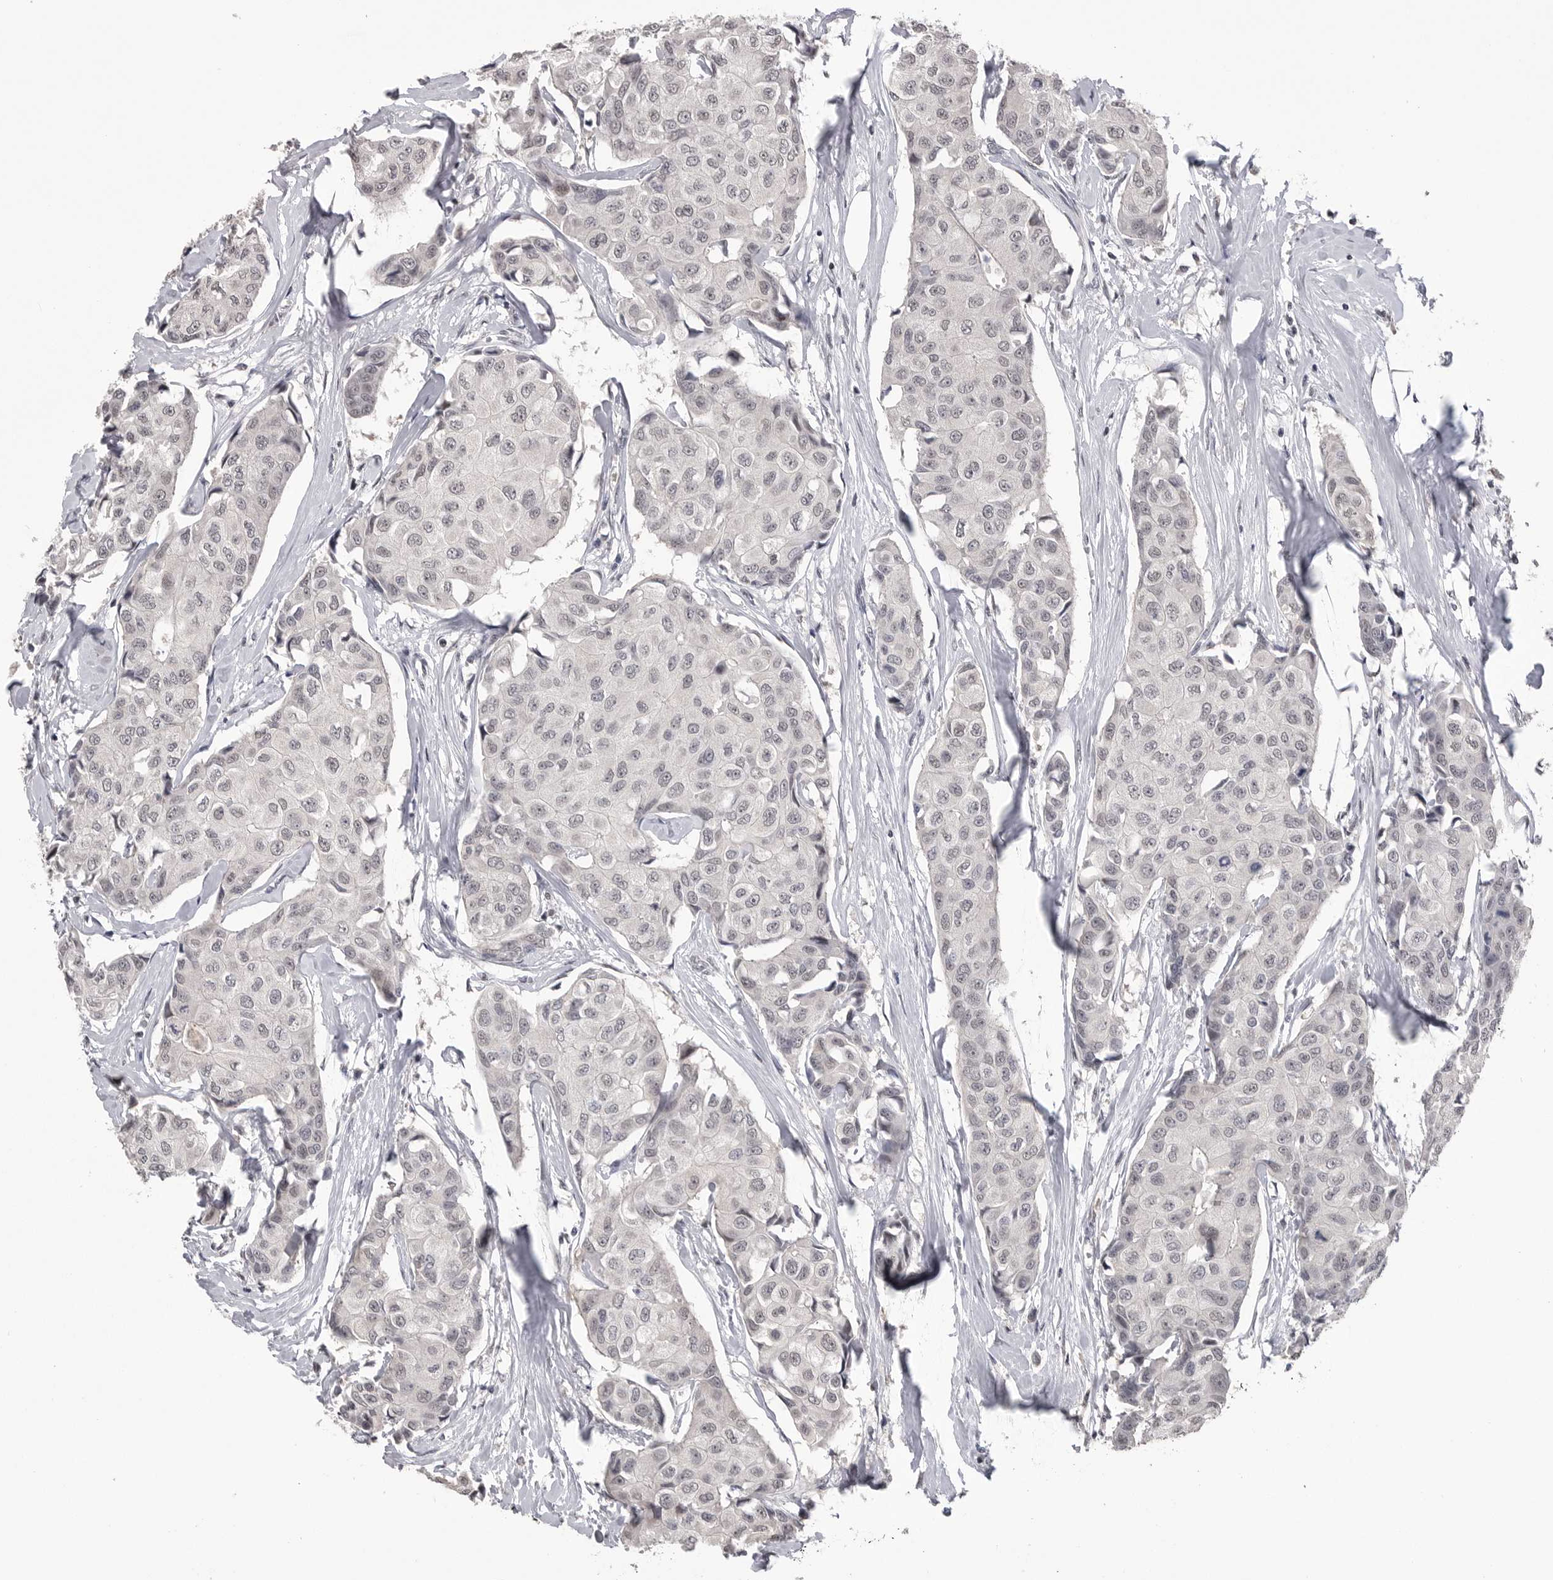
{"staining": {"intensity": "negative", "quantity": "none", "location": "none"}, "tissue": "breast cancer", "cell_type": "Tumor cells", "image_type": "cancer", "snomed": [{"axis": "morphology", "description": "Duct carcinoma"}, {"axis": "topography", "description": "Breast"}], "caption": "An IHC image of invasive ductal carcinoma (breast) is shown. There is no staining in tumor cells of invasive ductal carcinoma (breast).", "gene": "DLG2", "patient": {"sex": "female", "age": 80}}